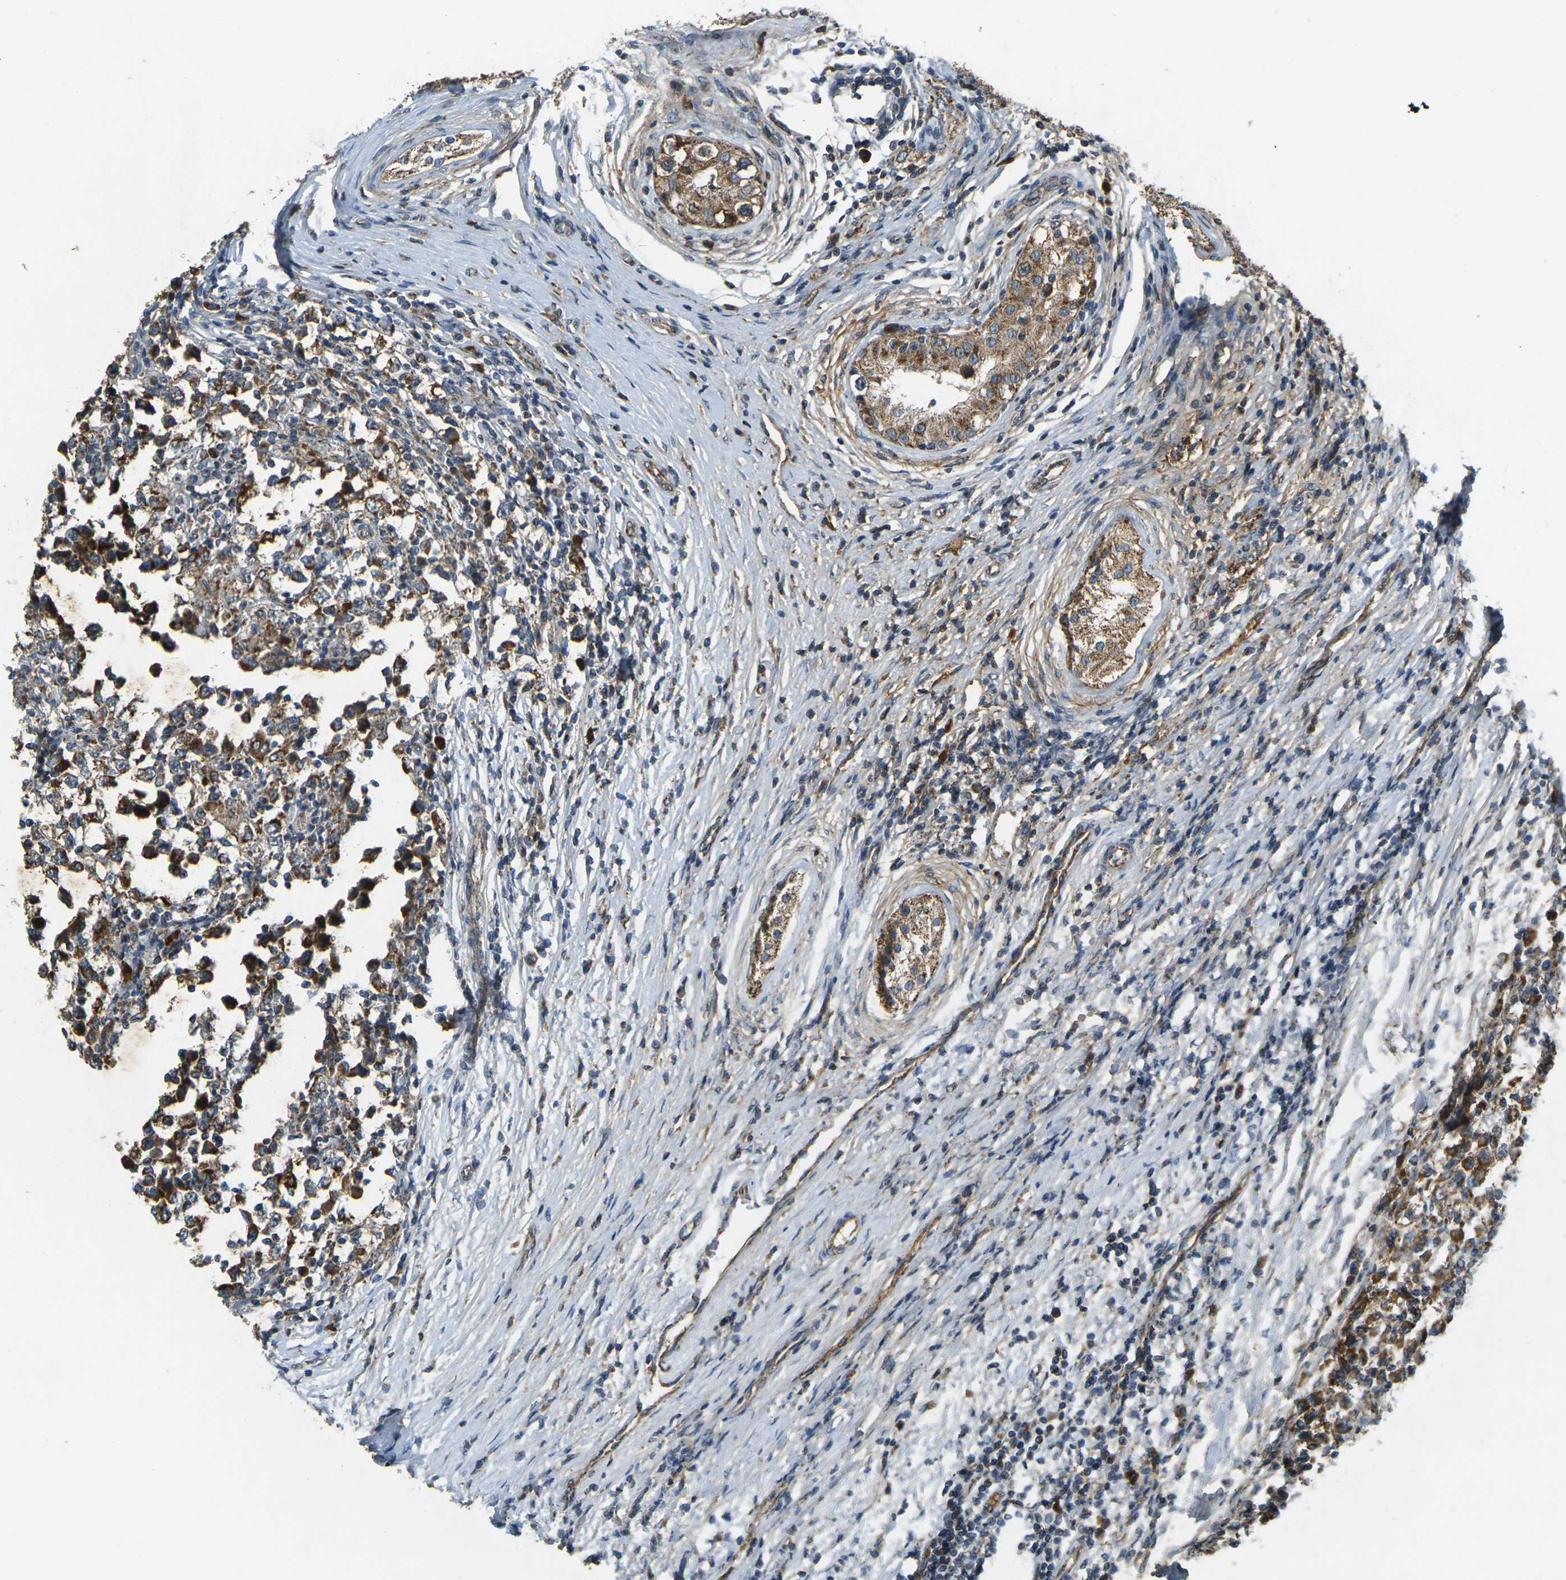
{"staining": {"intensity": "strong", "quantity": ">75%", "location": "cytoplasmic/membranous"}, "tissue": "testis cancer", "cell_type": "Tumor cells", "image_type": "cancer", "snomed": [{"axis": "morphology", "description": "Carcinoma, Embryonal, NOS"}, {"axis": "topography", "description": "Testis"}], "caption": "Brown immunohistochemical staining in human testis cancer (embryonal carcinoma) demonstrates strong cytoplasmic/membranous expression in about >75% of tumor cells. The staining is performed using DAB brown chromogen to label protein expression. The nuclei are counter-stained blue using hematoxylin.", "gene": "IGF1R", "patient": {"sex": "male", "age": 21}}